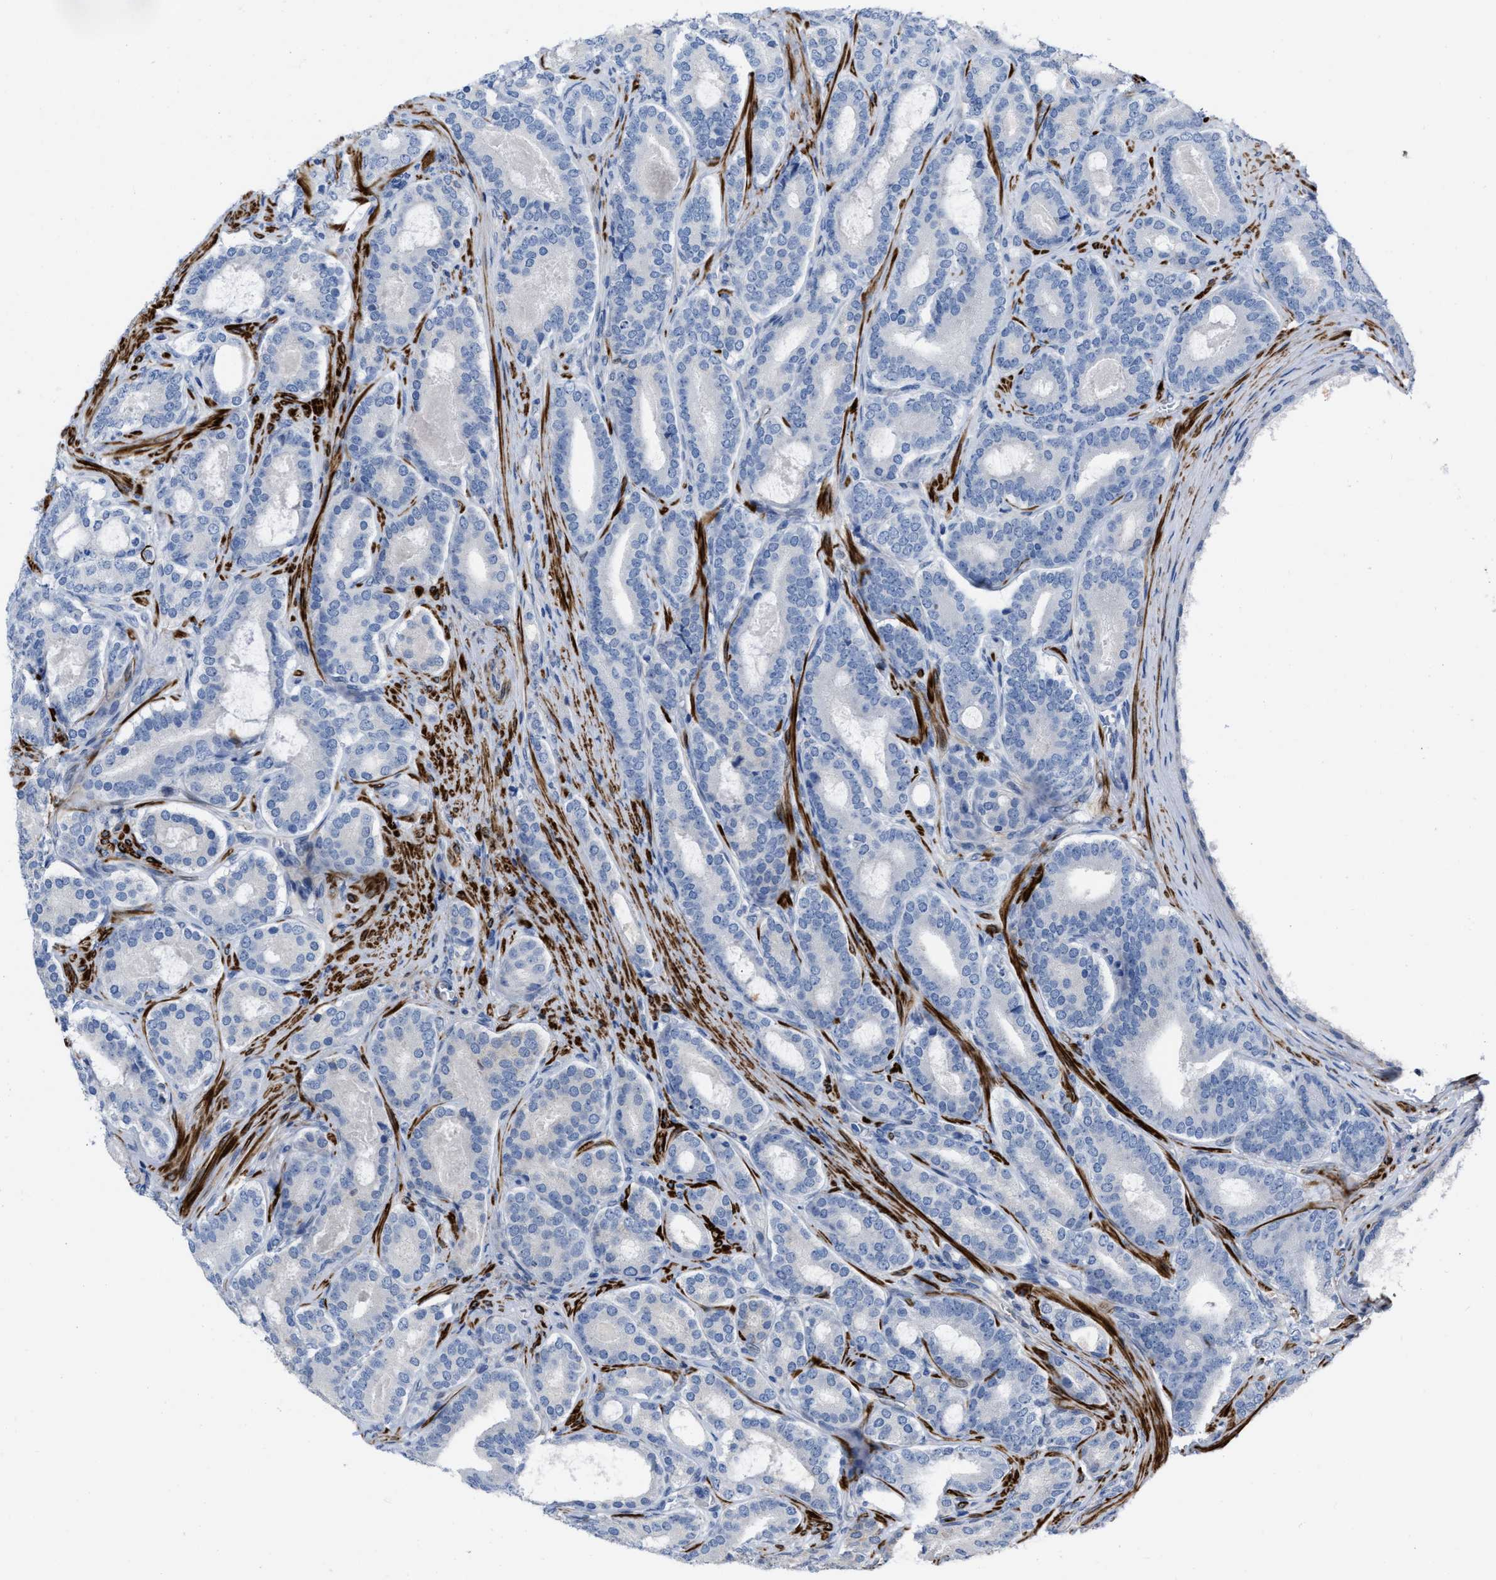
{"staining": {"intensity": "negative", "quantity": "none", "location": "none"}, "tissue": "prostate cancer", "cell_type": "Tumor cells", "image_type": "cancer", "snomed": [{"axis": "morphology", "description": "Adenocarcinoma, High grade"}, {"axis": "topography", "description": "Prostate"}], "caption": "Human prostate high-grade adenocarcinoma stained for a protein using immunohistochemistry exhibits no positivity in tumor cells.", "gene": "PRMT2", "patient": {"sex": "male", "age": 60}}